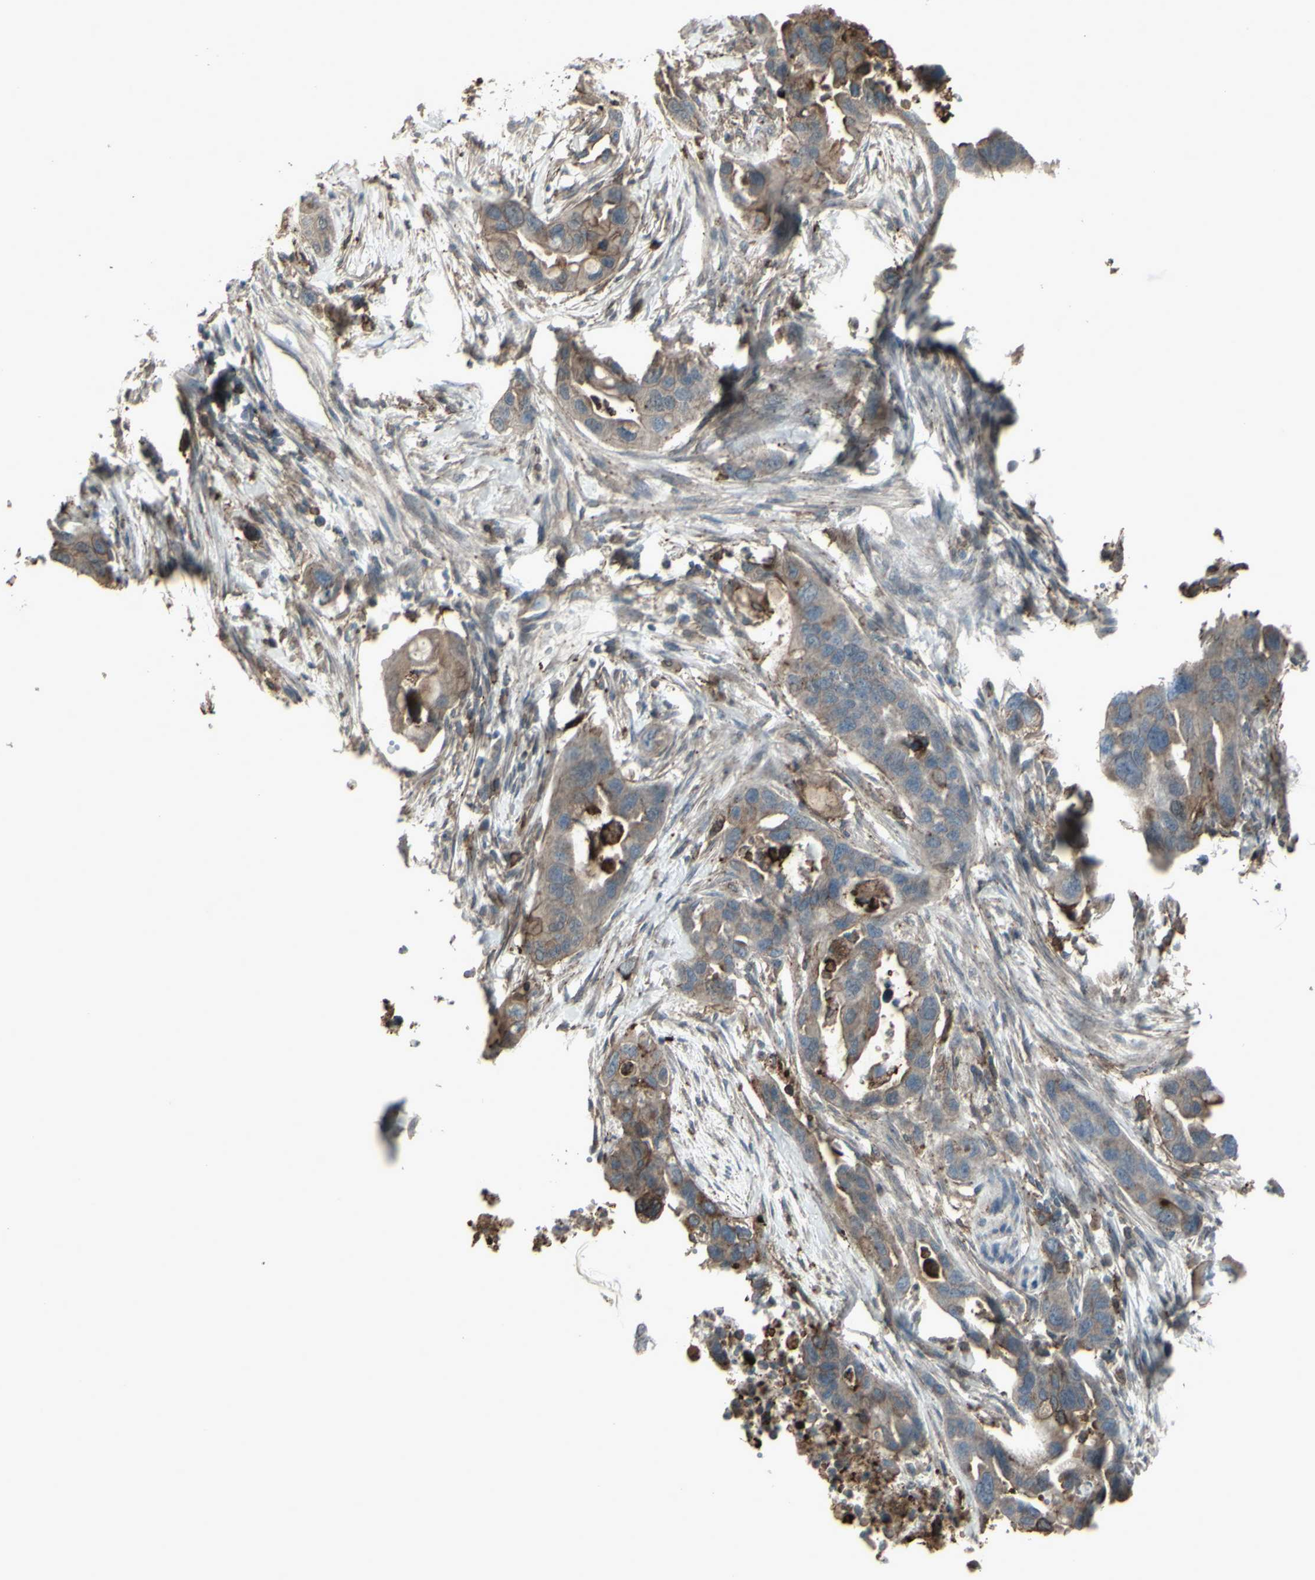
{"staining": {"intensity": "weak", "quantity": ">75%", "location": "cytoplasmic/membranous"}, "tissue": "pancreatic cancer", "cell_type": "Tumor cells", "image_type": "cancer", "snomed": [{"axis": "morphology", "description": "Adenocarcinoma, NOS"}, {"axis": "topography", "description": "Pancreas"}], "caption": "Tumor cells exhibit low levels of weak cytoplasmic/membranous positivity in about >75% of cells in human pancreatic cancer.", "gene": "SMO", "patient": {"sex": "female", "age": 71}}